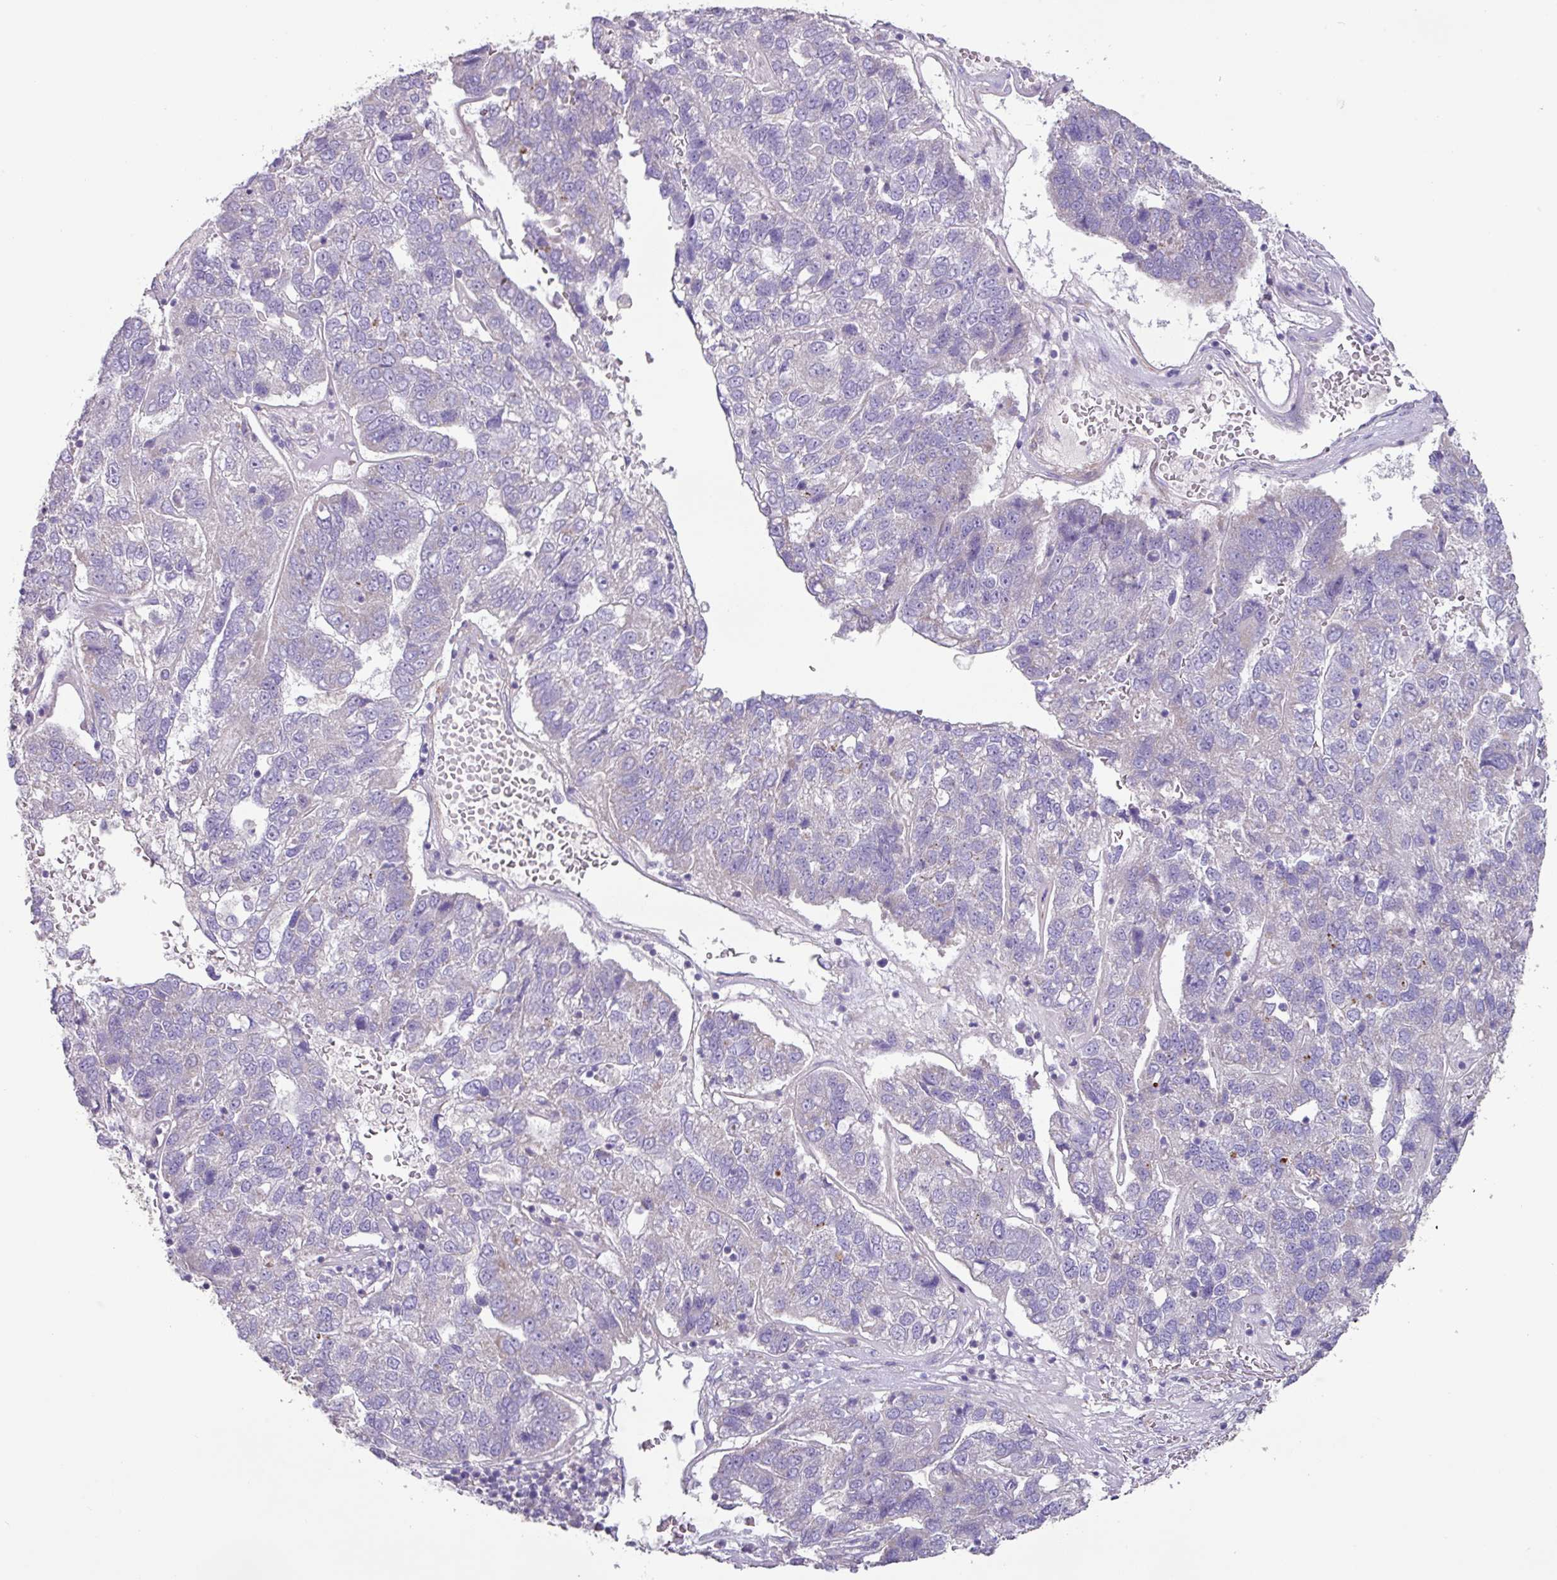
{"staining": {"intensity": "negative", "quantity": "none", "location": "none"}, "tissue": "pancreatic cancer", "cell_type": "Tumor cells", "image_type": "cancer", "snomed": [{"axis": "morphology", "description": "Adenocarcinoma, NOS"}, {"axis": "topography", "description": "Pancreas"}], "caption": "High power microscopy image of an immunohistochemistry image of adenocarcinoma (pancreatic), revealing no significant positivity in tumor cells.", "gene": "MRRF", "patient": {"sex": "female", "age": 61}}